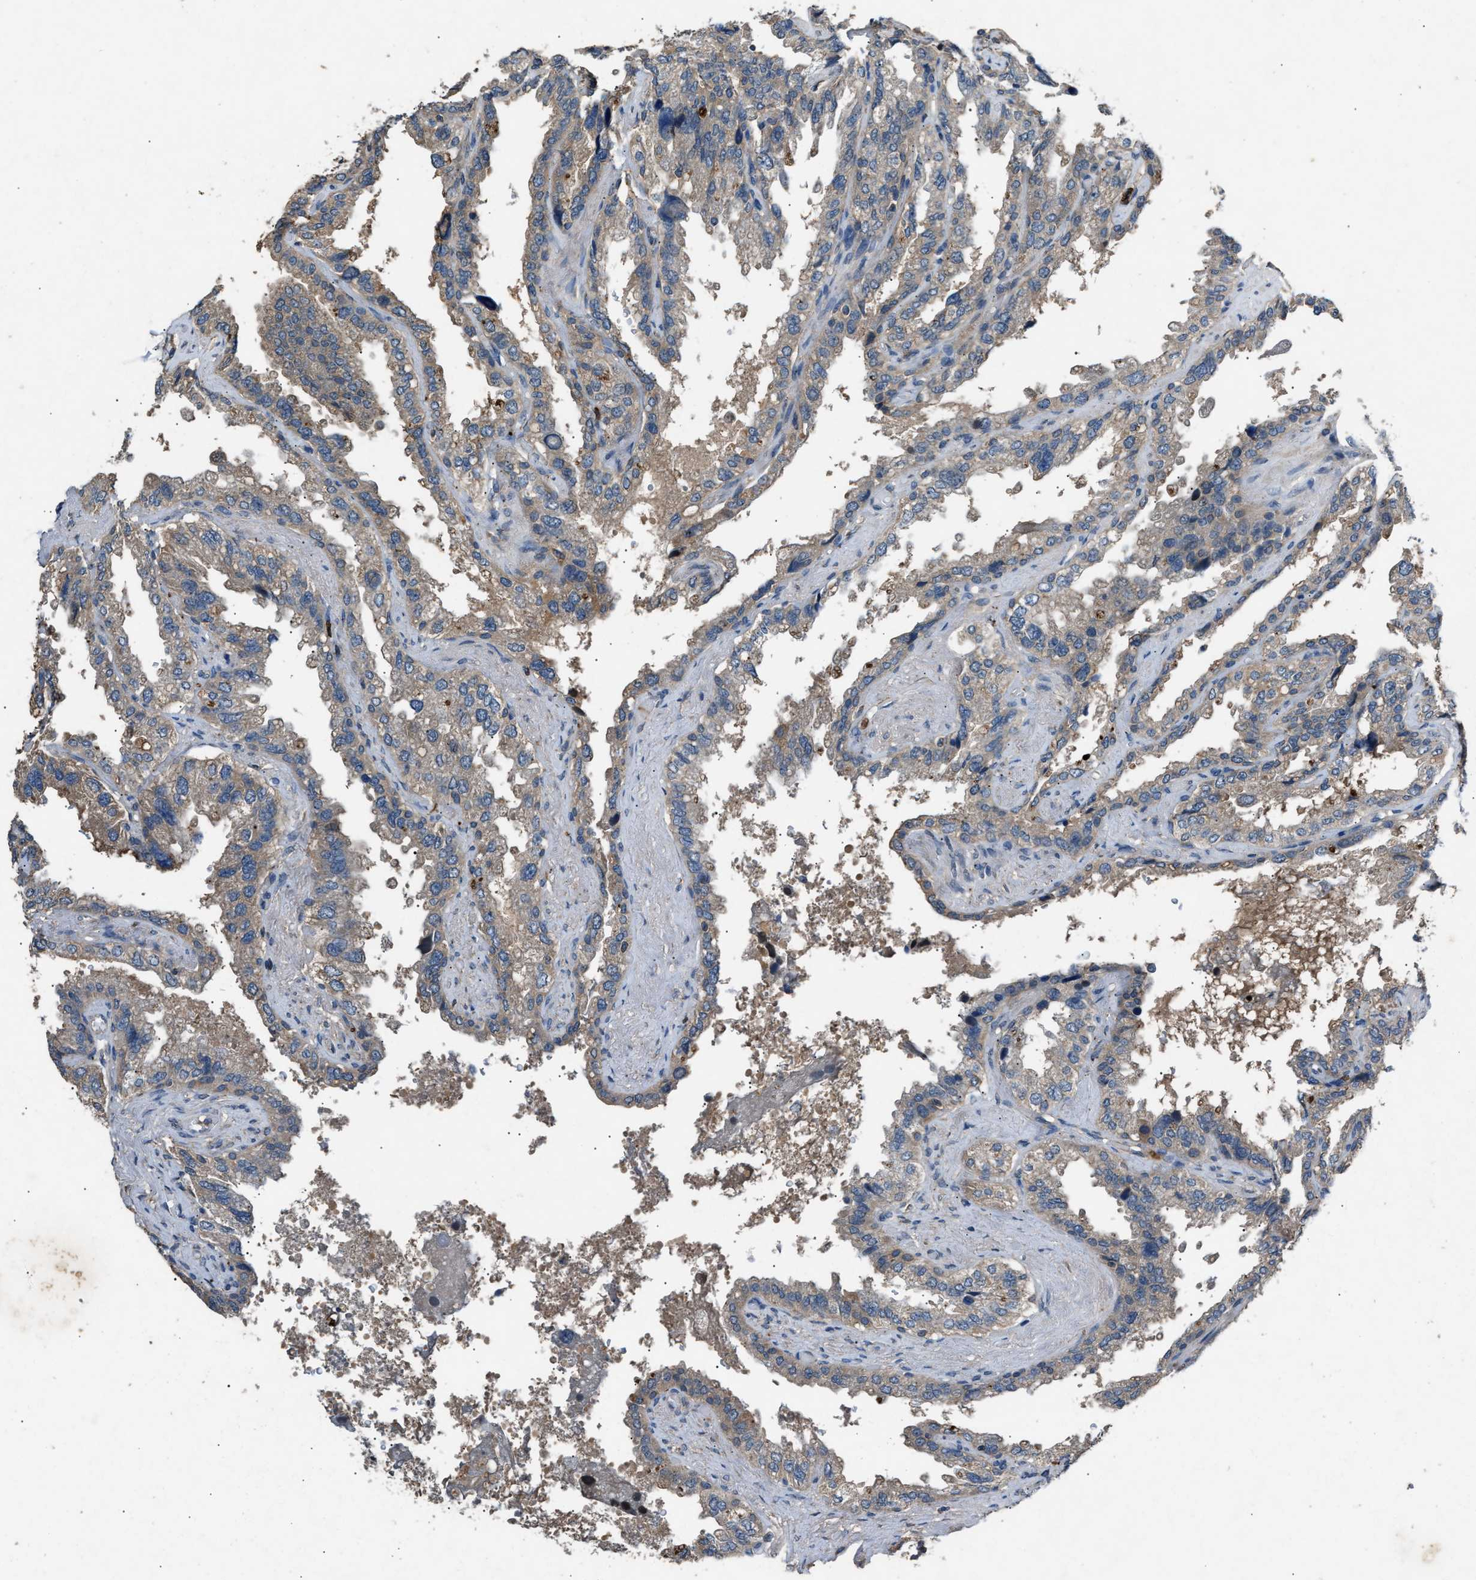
{"staining": {"intensity": "negative", "quantity": "none", "location": "none"}, "tissue": "seminal vesicle", "cell_type": "Glandular cells", "image_type": "normal", "snomed": [{"axis": "morphology", "description": "Normal tissue, NOS"}, {"axis": "topography", "description": "Seminal veicle"}], "caption": "Protein analysis of unremarkable seminal vesicle exhibits no significant staining in glandular cells.", "gene": "PPID", "patient": {"sex": "male", "age": 68}}